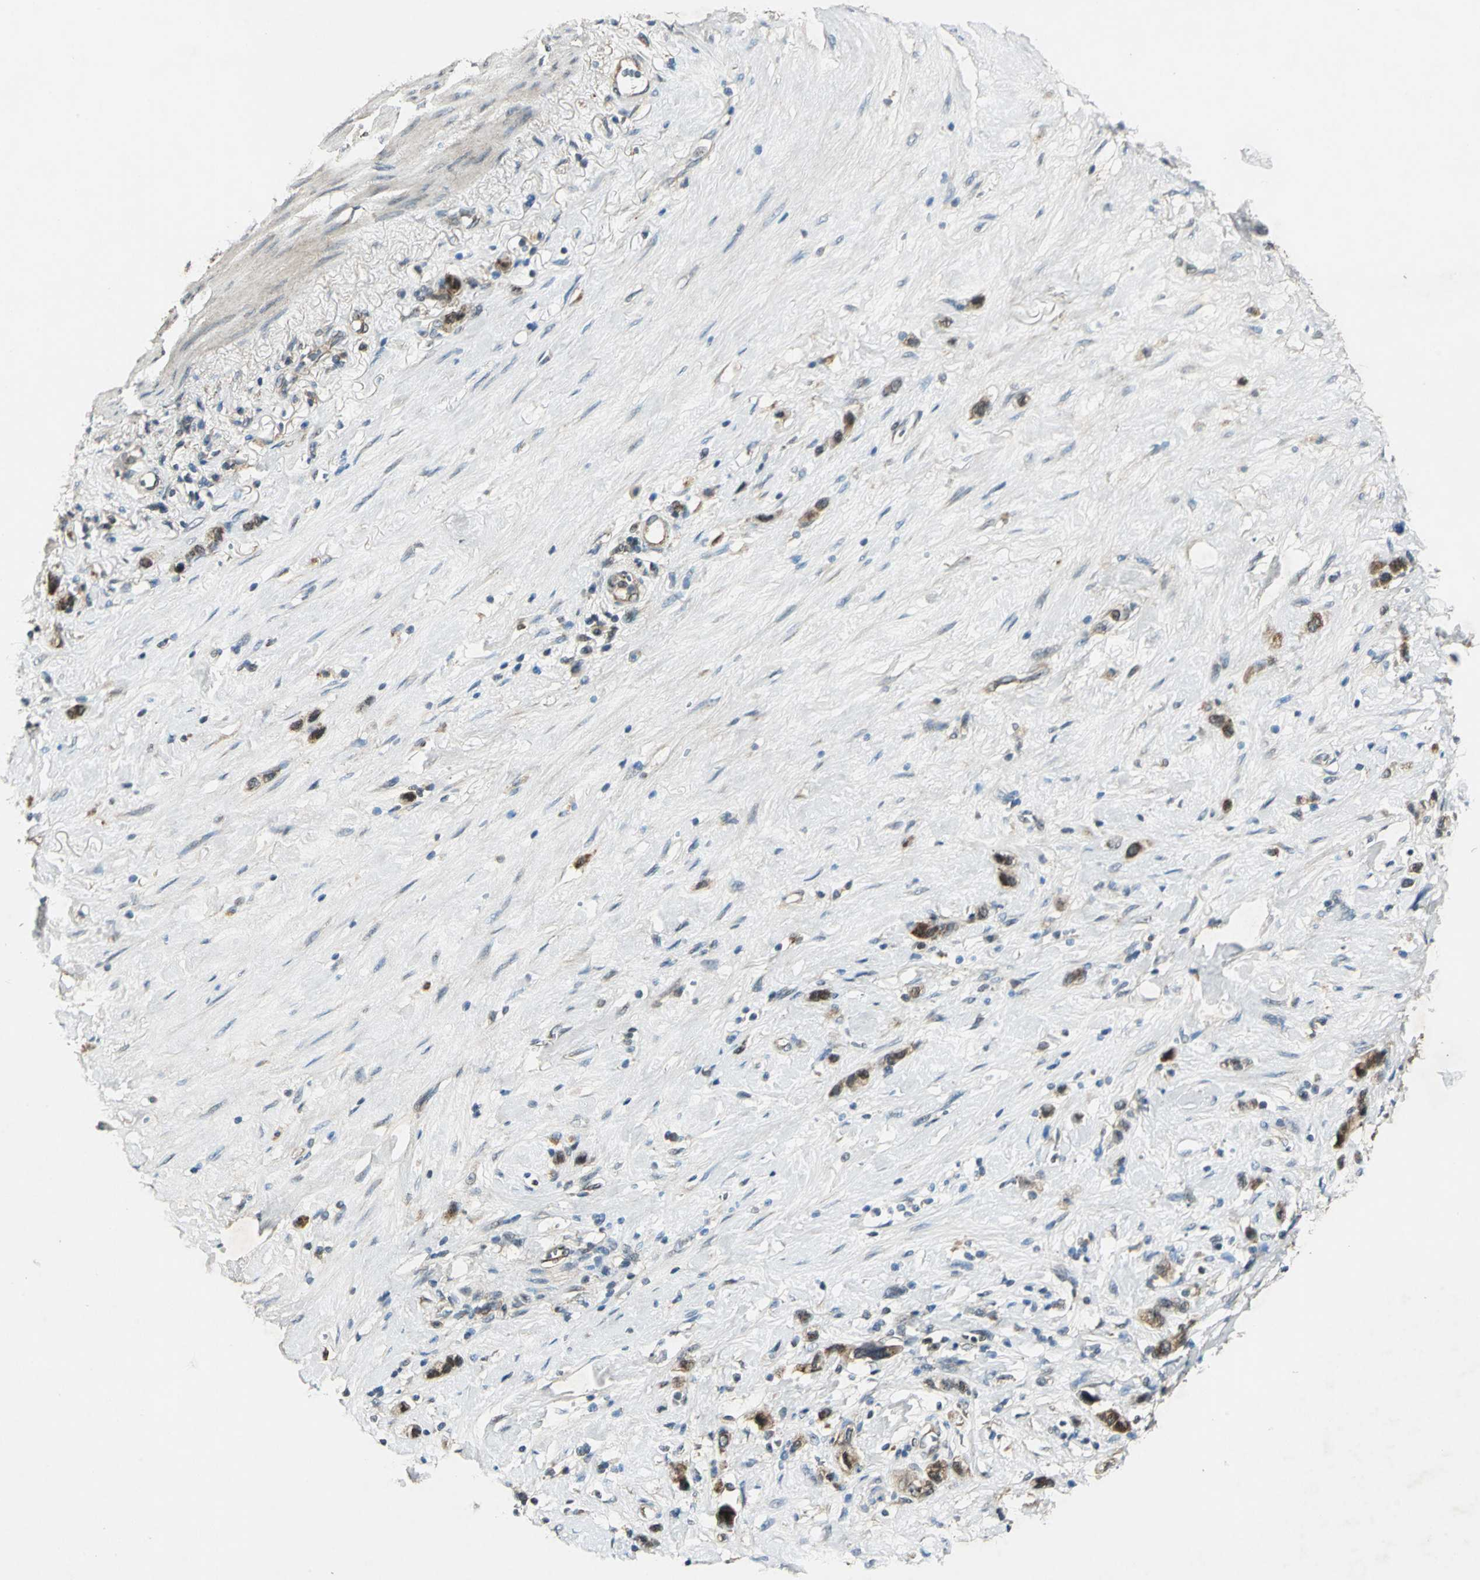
{"staining": {"intensity": "moderate", "quantity": ">75%", "location": "cytoplasmic/membranous"}, "tissue": "stomach cancer", "cell_type": "Tumor cells", "image_type": "cancer", "snomed": [{"axis": "morphology", "description": "Normal tissue, NOS"}, {"axis": "morphology", "description": "Adenocarcinoma, NOS"}, {"axis": "morphology", "description": "Adenocarcinoma, High grade"}, {"axis": "topography", "description": "Stomach, upper"}, {"axis": "topography", "description": "Stomach"}], "caption": "Stomach cancer stained for a protein (brown) reveals moderate cytoplasmic/membranous positive staining in about >75% of tumor cells.", "gene": "AHSA1", "patient": {"sex": "female", "age": 65}}